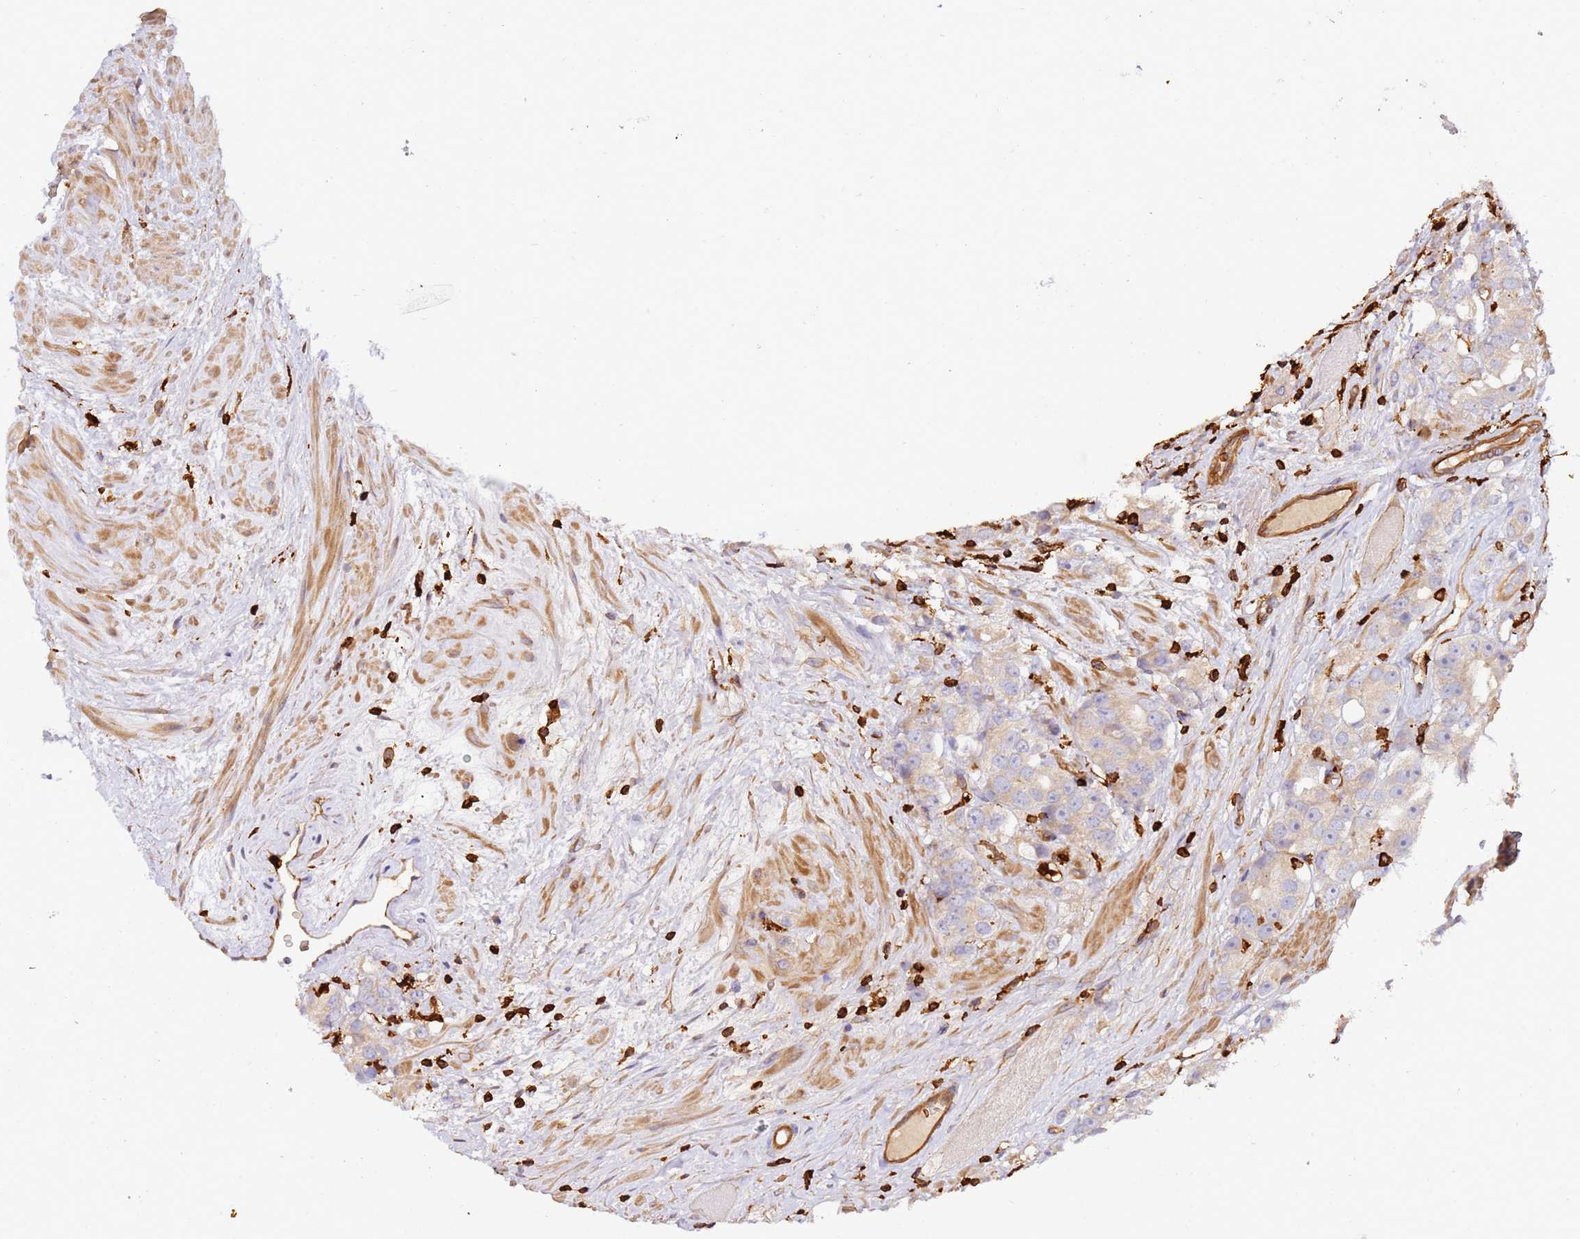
{"staining": {"intensity": "negative", "quantity": "none", "location": "none"}, "tissue": "prostate cancer", "cell_type": "Tumor cells", "image_type": "cancer", "snomed": [{"axis": "morphology", "description": "Adenocarcinoma, NOS"}, {"axis": "topography", "description": "Prostate"}], "caption": "Immunohistochemistry of human prostate cancer (adenocarcinoma) reveals no staining in tumor cells.", "gene": "OR6P1", "patient": {"sex": "male", "age": 79}}